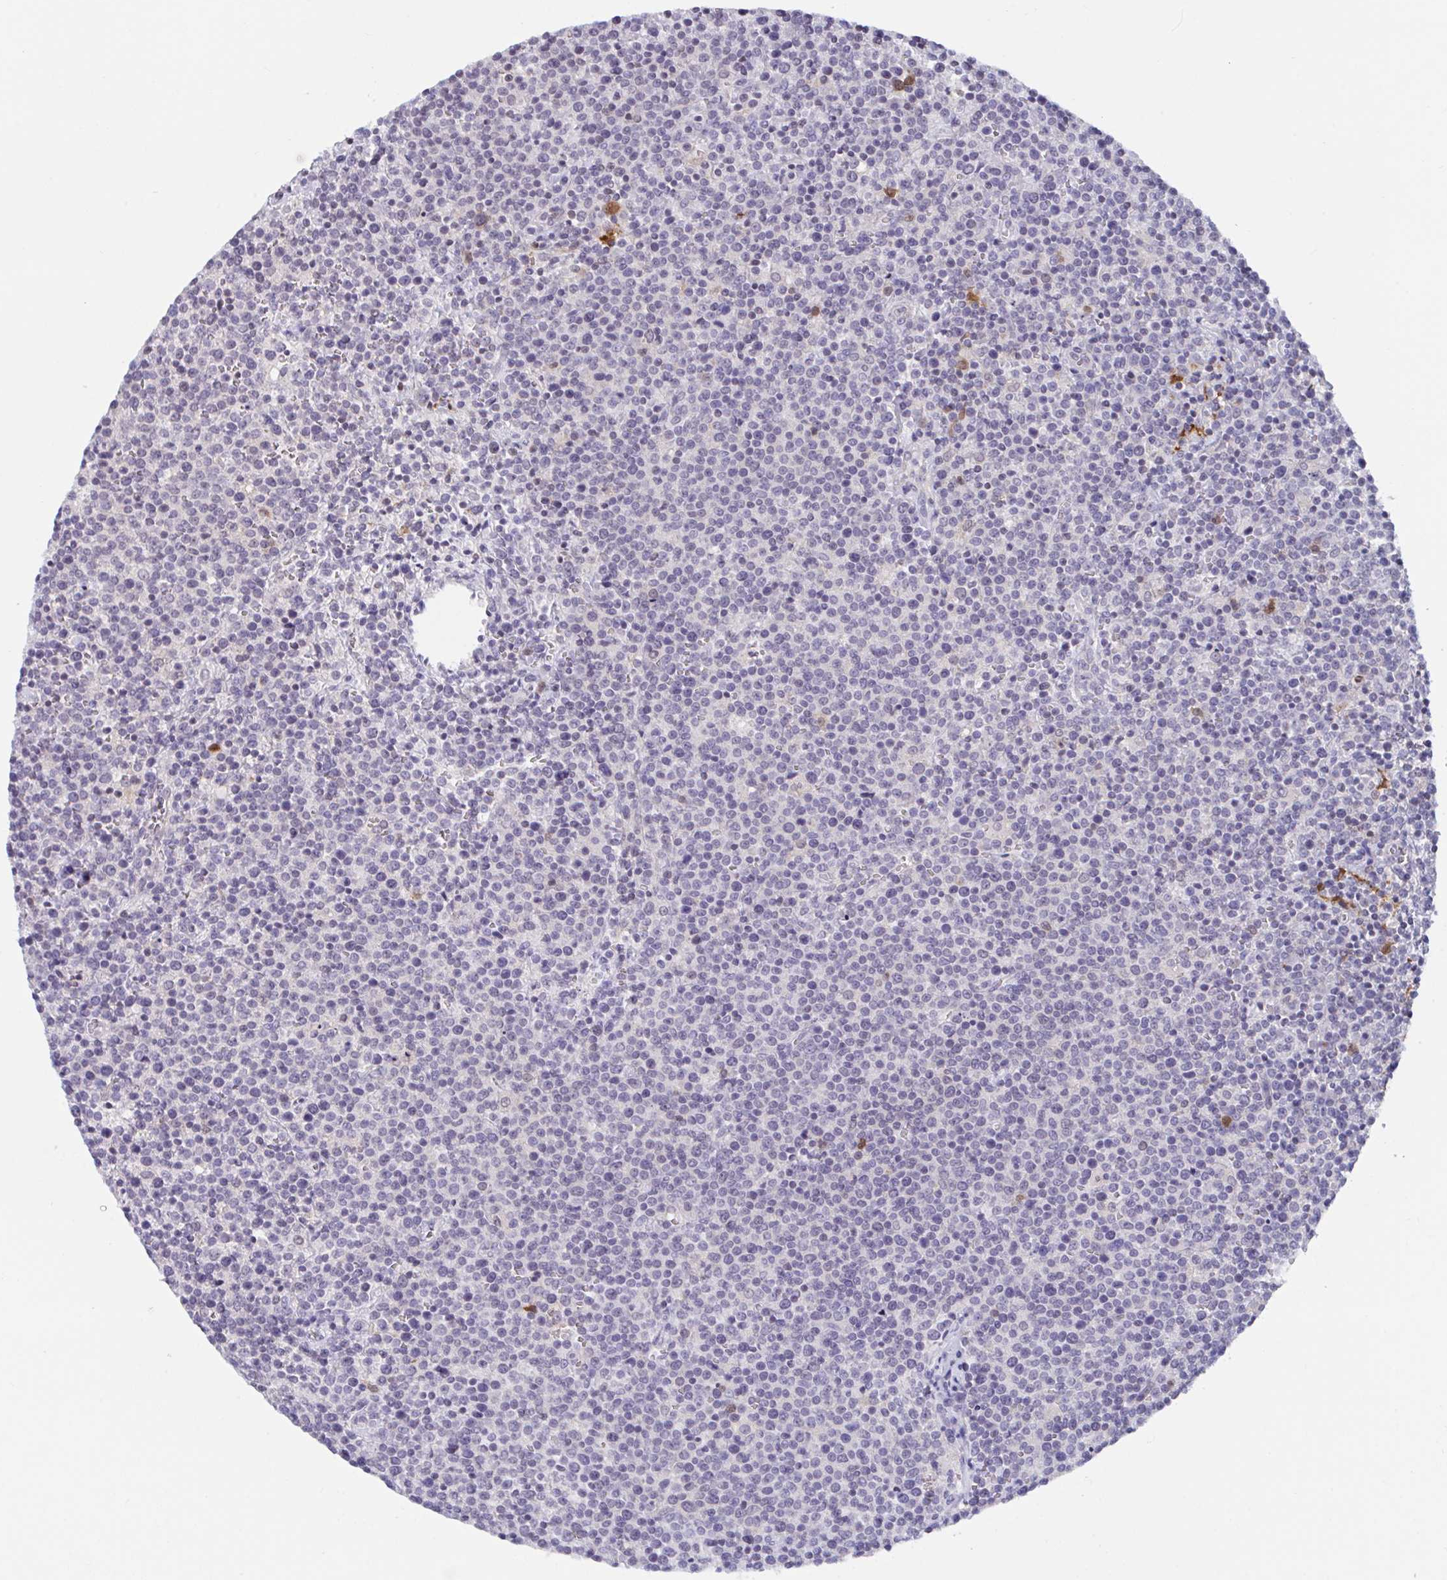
{"staining": {"intensity": "negative", "quantity": "none", "location": "none"}, "tissue": "lymphoma", "cell_type": "Tumor cells", "image_type": "cancer", "snomed": [{"axis": "morphology", "description": "Malignant lymphoma, non-Hodgkin's type, High grade"}, {"axis": "topography", "description": "Lymph node"}], "caption": "Immunohistochemistry (IHC) of human malignant lymphoma, non-Hodgkin's type (high-grade) demonstrates no positivity in tumor cells. (DAB immunohistochemistry with hematoxylin counter stain).", "gene": "SNX11", "patient": {"sex": "male", "age": 61}}